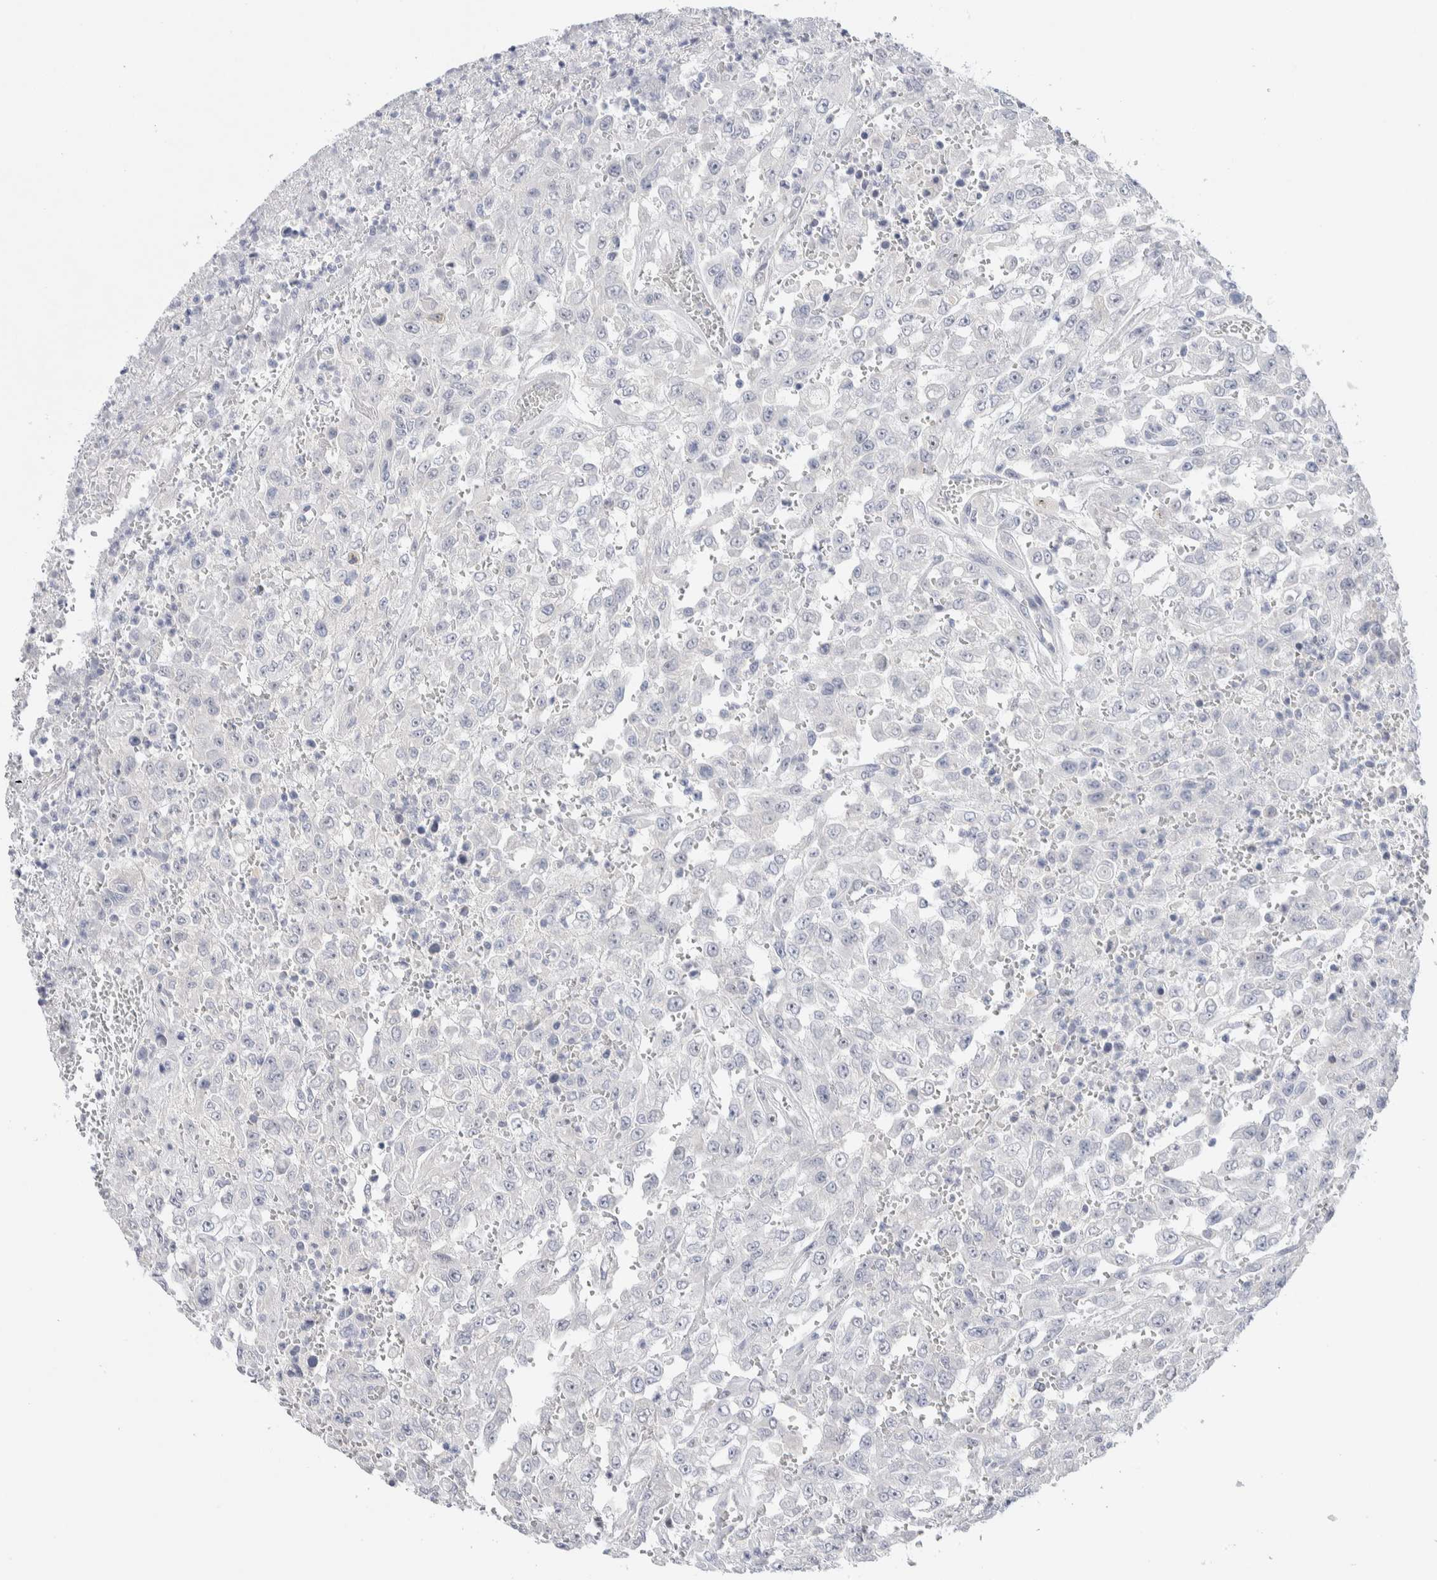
{"staining": {"intensity": "negative", "quantity": "none", "location": "none"}, "tissue": "urothelial cancer", "cell_type": "Tumor cells", "image_type": "cancer", "snomed": [{"axis": "morphology", "description": "Urothelial carcinoma, High grade"}, {"axis": "topography", "description": "Urinary bladder"}], "caption": "There is no significant positivity in tumor cells of urothelial carcinoma (high-grade).", "gene": "DNAJB6", "patient": {"sex": "male", "age": 46}}